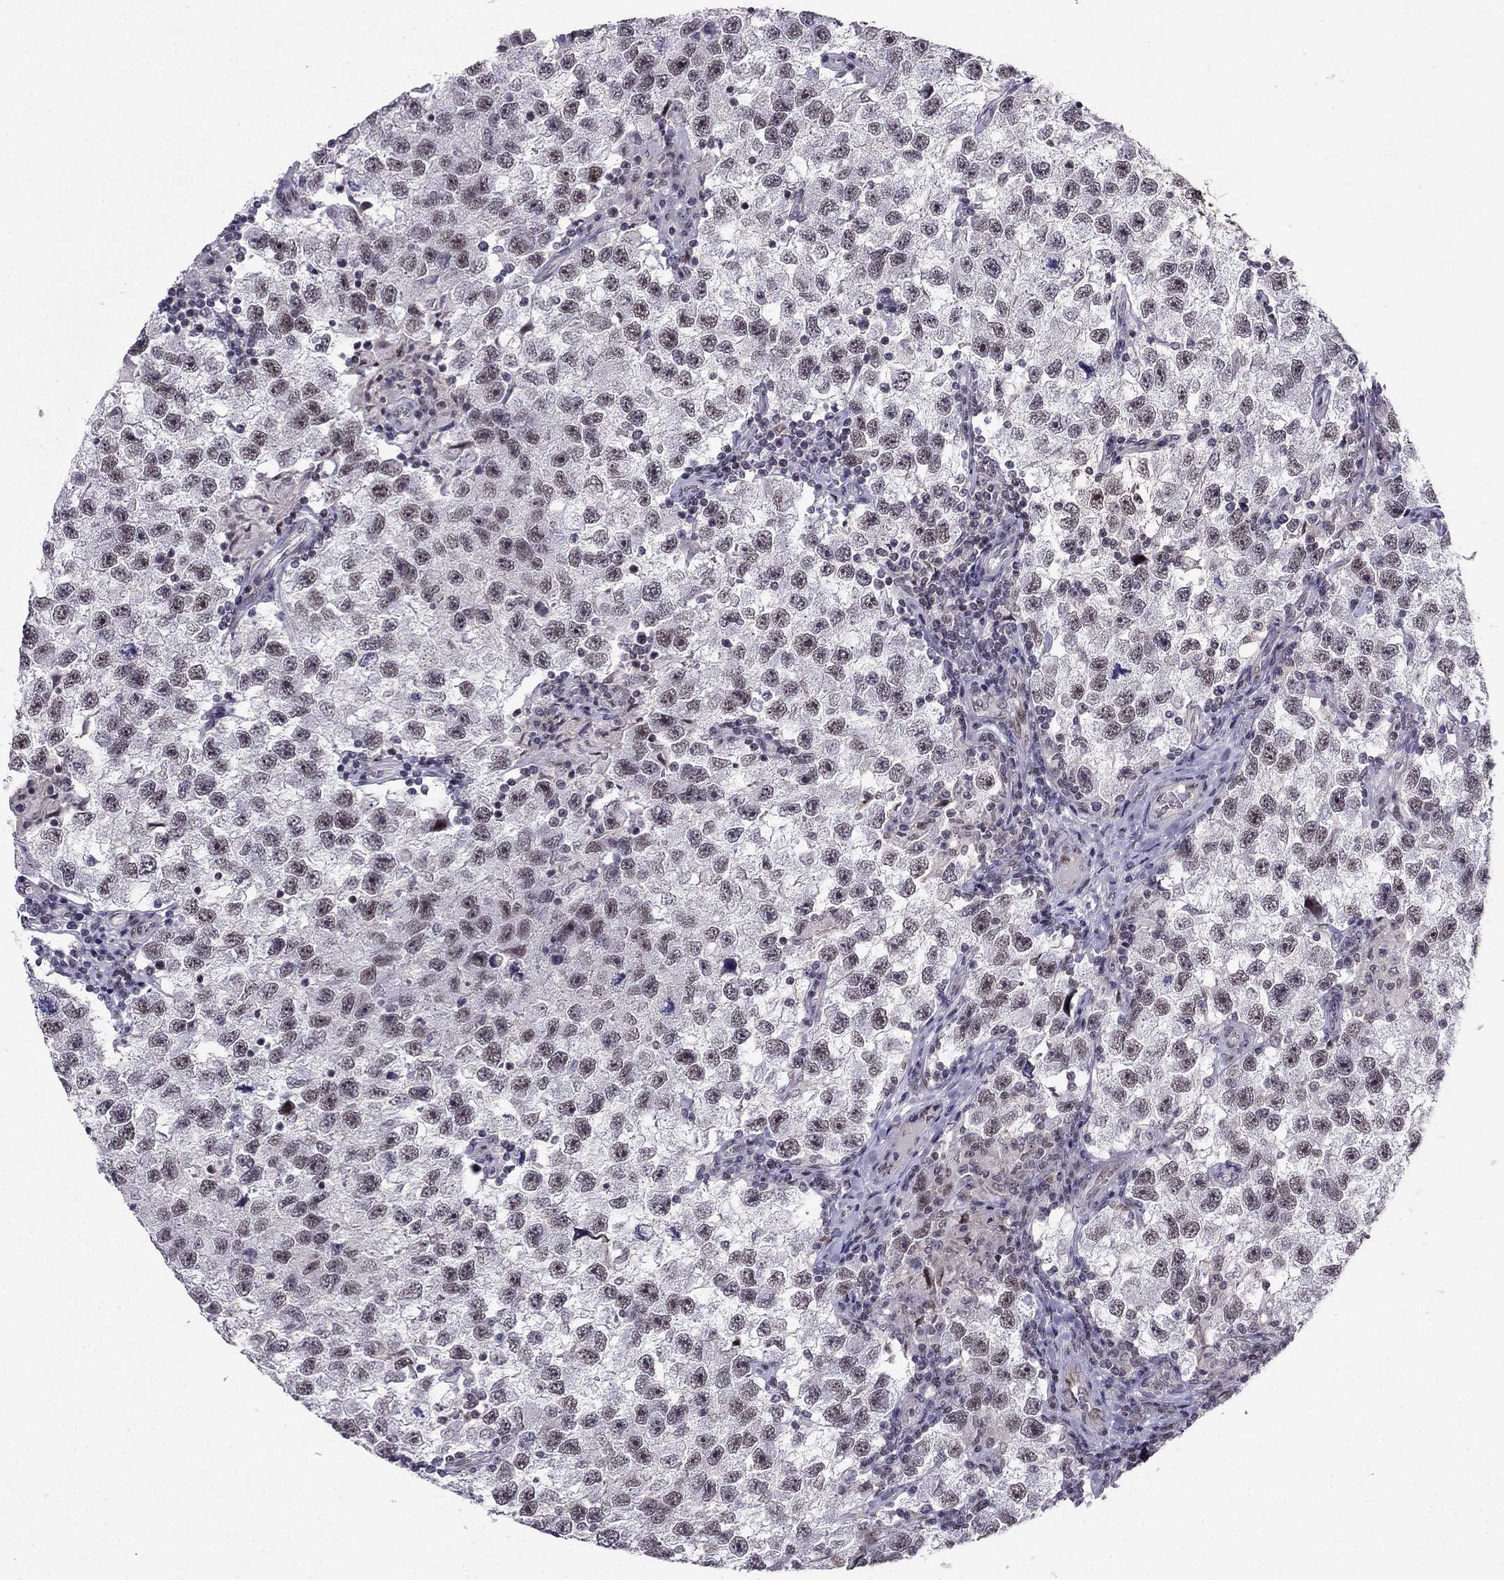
{"staining": {"intensity": "negative", "quantity": "none", "location": "none"}, "tissue": "testis cancer", "cell_type": "Tumor cells", "image_type": "cancer", "snomed": [{"axis": "morphology", "description": "Seminoma, NOS"}, {"axis": "topography", "description": "Testis"}], "caption": "A high-resolution image shows immunohistochemistry staining of testis cancer, which shows no significant expression in tumor cells.", "gene": "RPRD2", "patient": {"sex": "male", "age": 26}}